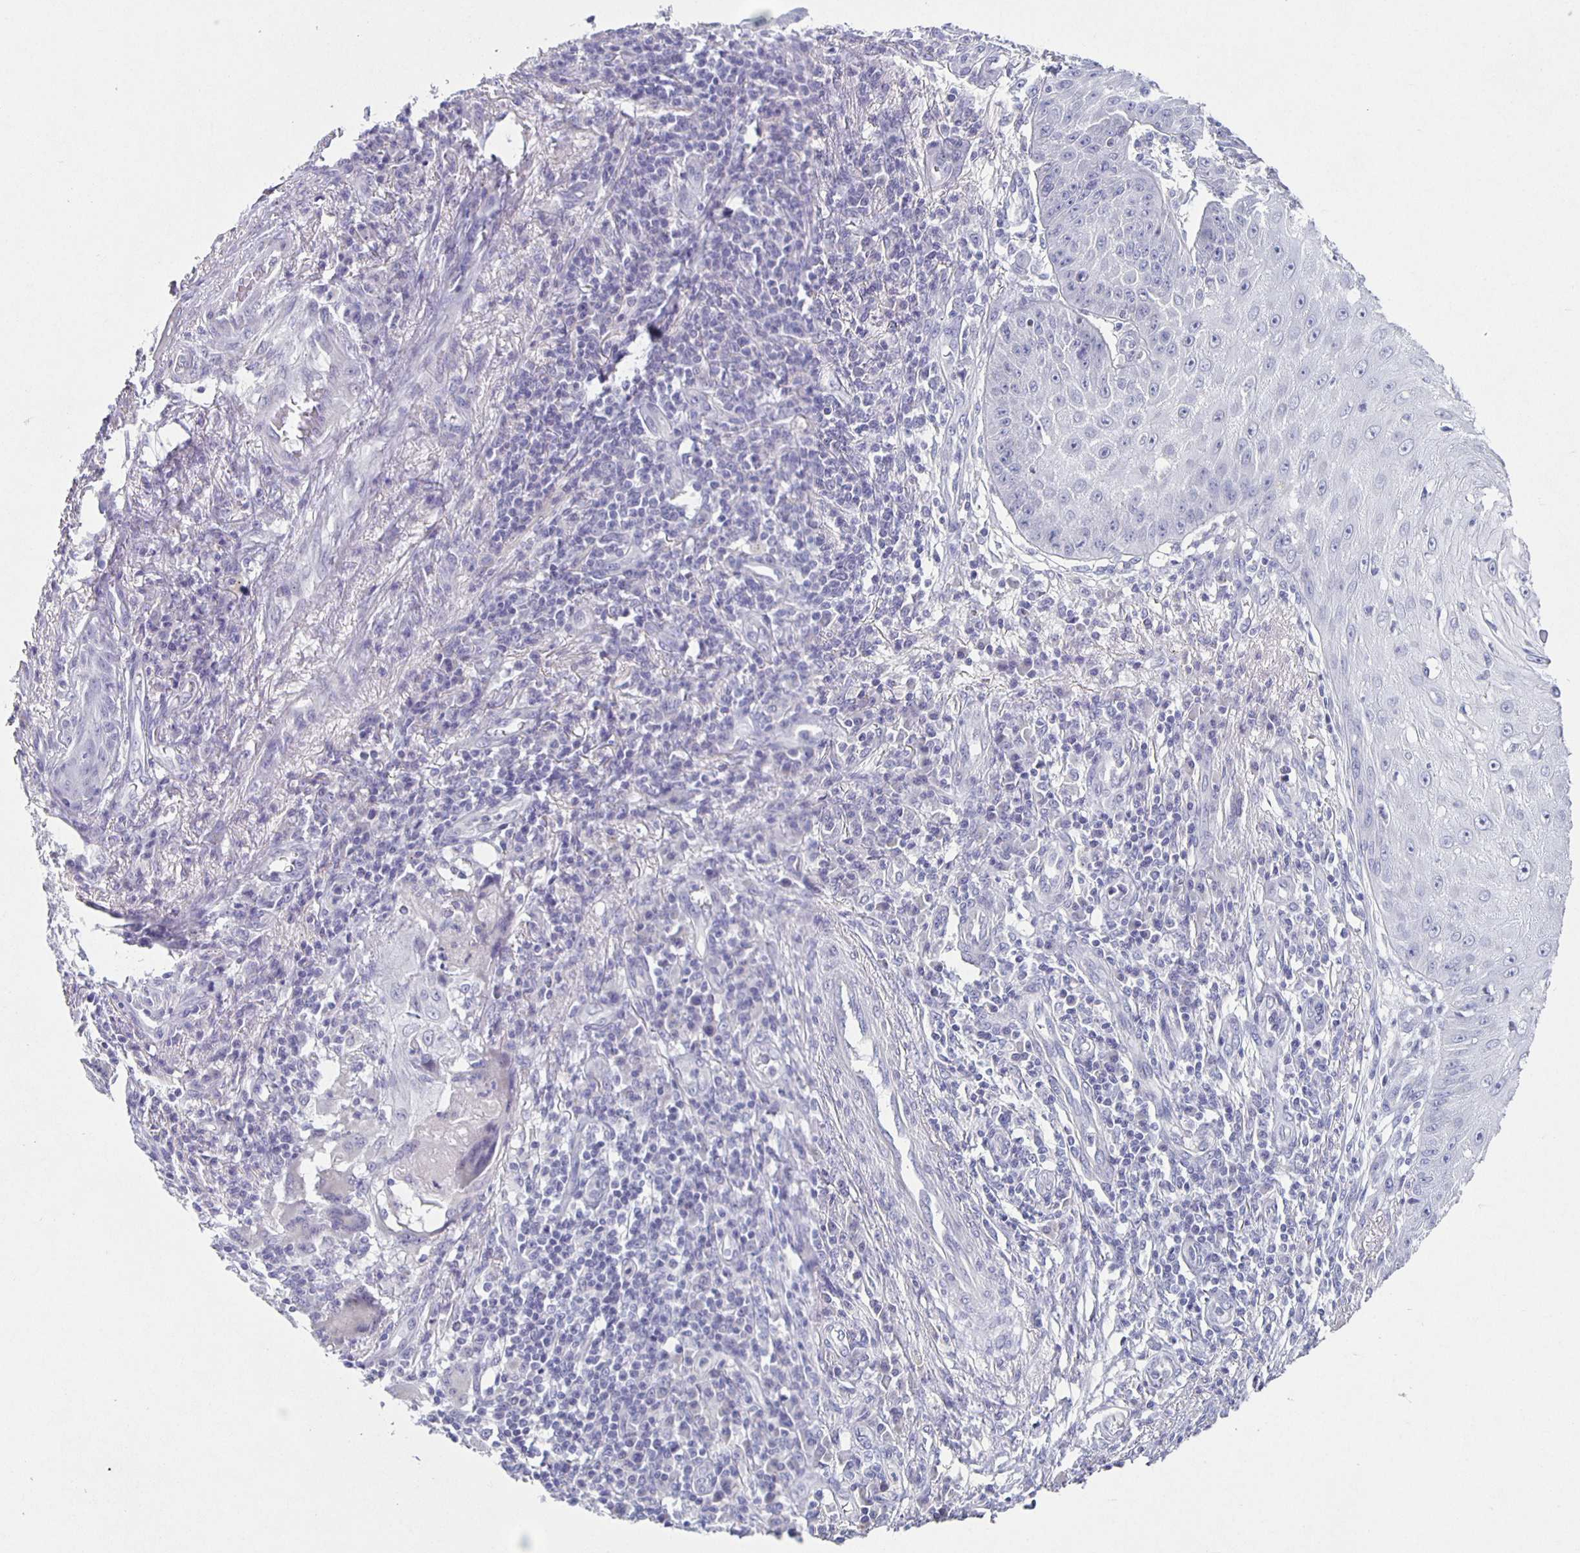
{"staining": {"intensity": "negative", "quantity": "none", "location": "none"}, "tissue": "skin cancer", "cell_type": "Tumor cells", "image_type": "cancer", "snomed": [{"axis": "morphology", "description": "Squamous cell carcinoma, NOS"}, {"axis": "topography", "description": "Skin"}], "caption": "Protein analysis of squamous cell carcinoma (skin) exhibits no significant staining in tumor cells. (Brightfield microscopy of DAB immunohistochemistry (IHC) at high magnification).", "gene": "CARNS1", "patient": {"sex": "male", "age": 70}}